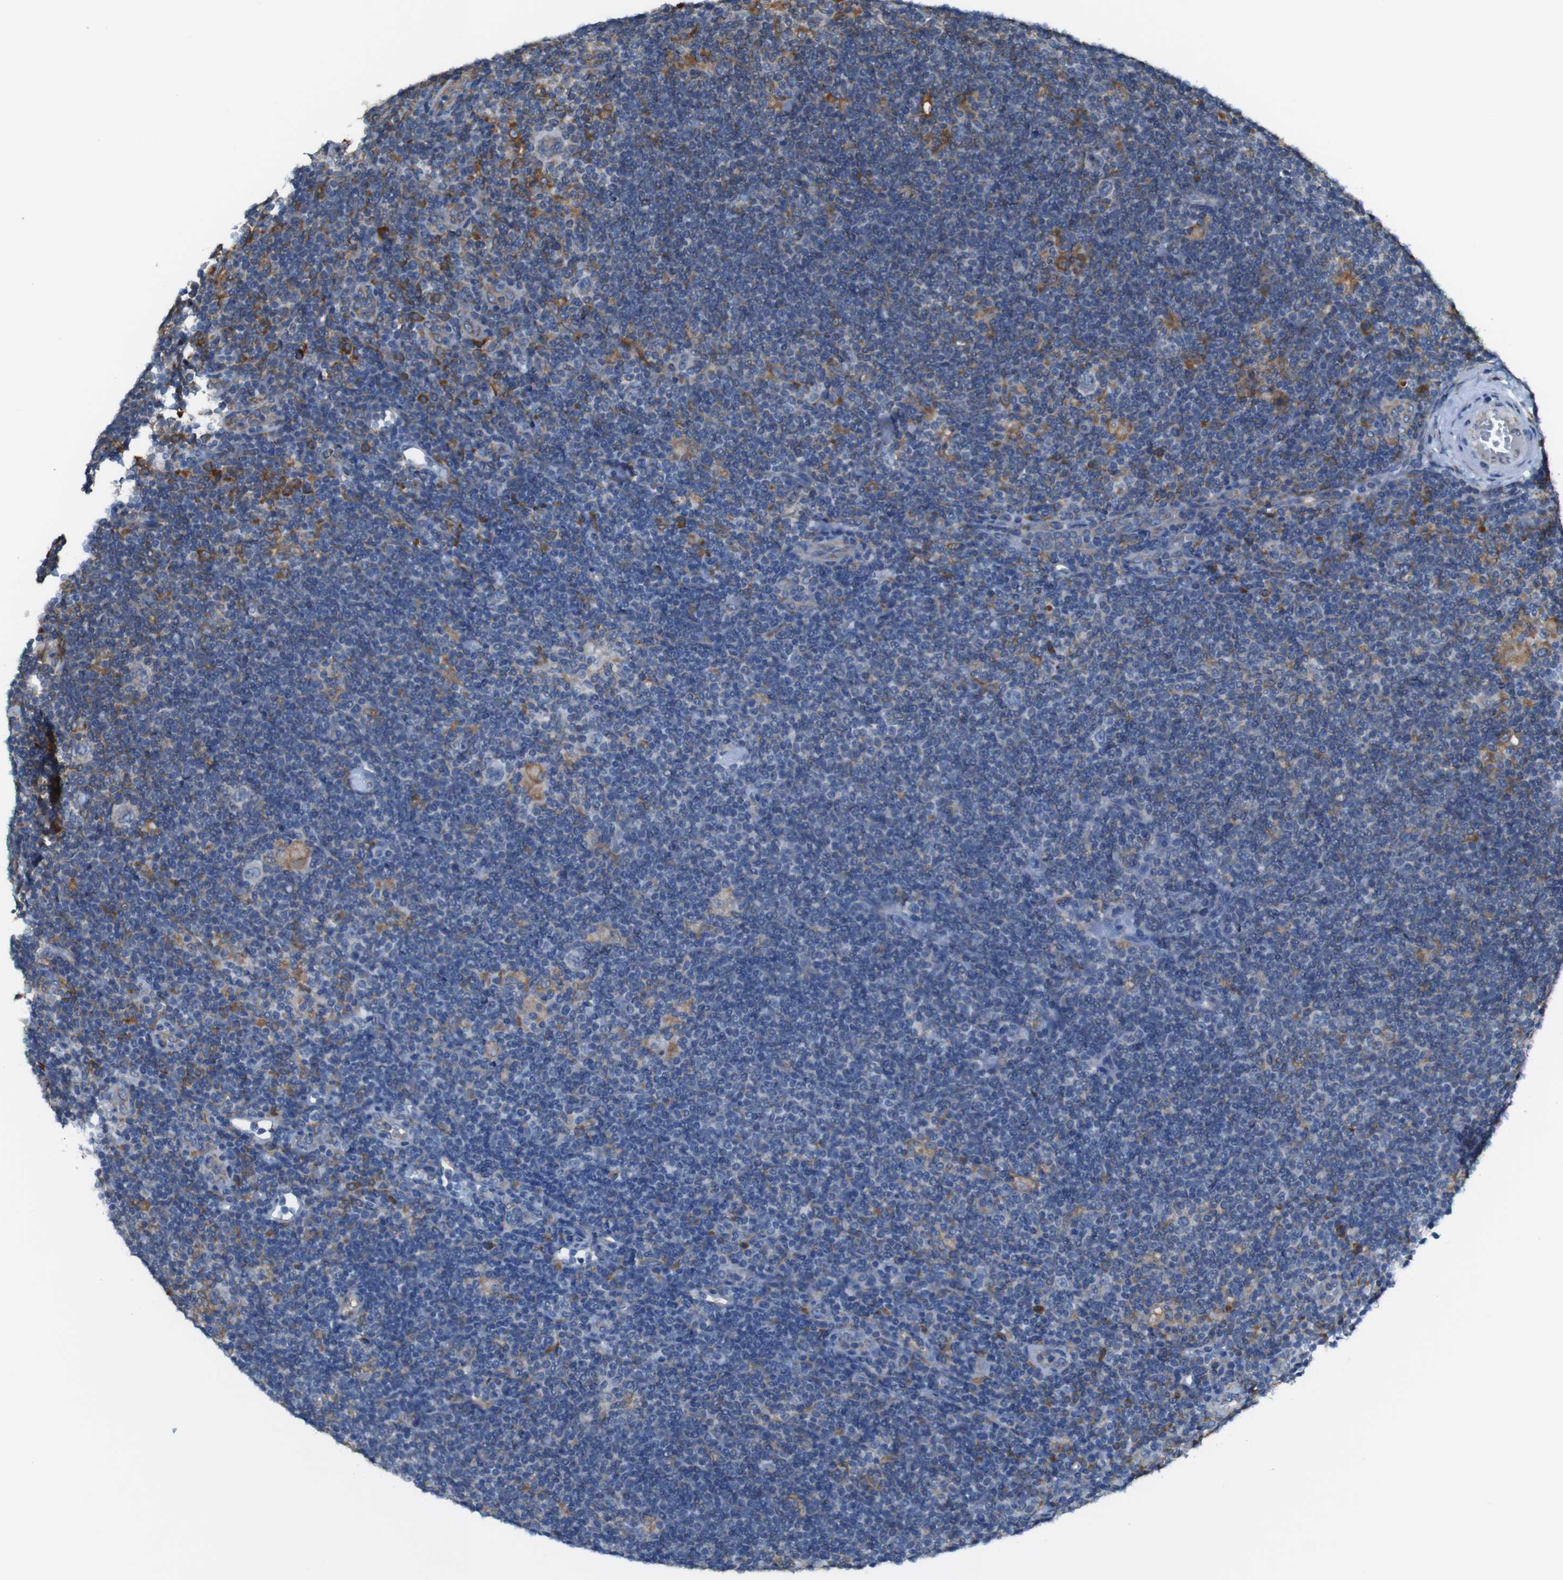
{"staining": {"intensity": "weak", "quantity": "<25%", "location": "cytoplasmic/membranous"}, "tissue": "lymphoma", "cell_type": "Tumor cells", "image_type": "cancer", "snomed": [{"axis": "morphology", "description": "Hodgkin's disease, NOS"}, {"axis": "topography", "description": "Lymph node"}], "caption": "Protein analysis of lymphoma exhibits no significant positivity in tumor cells. The staining was performed using DAB (3,3'-diaminobenzidine) to visualize the protein expression in brown, while the nuclei were stained in blue with hematoxylin (Magnification: 20x).", "gene": "UGGT1", "patient": {"sex": "female", "age": 57}}